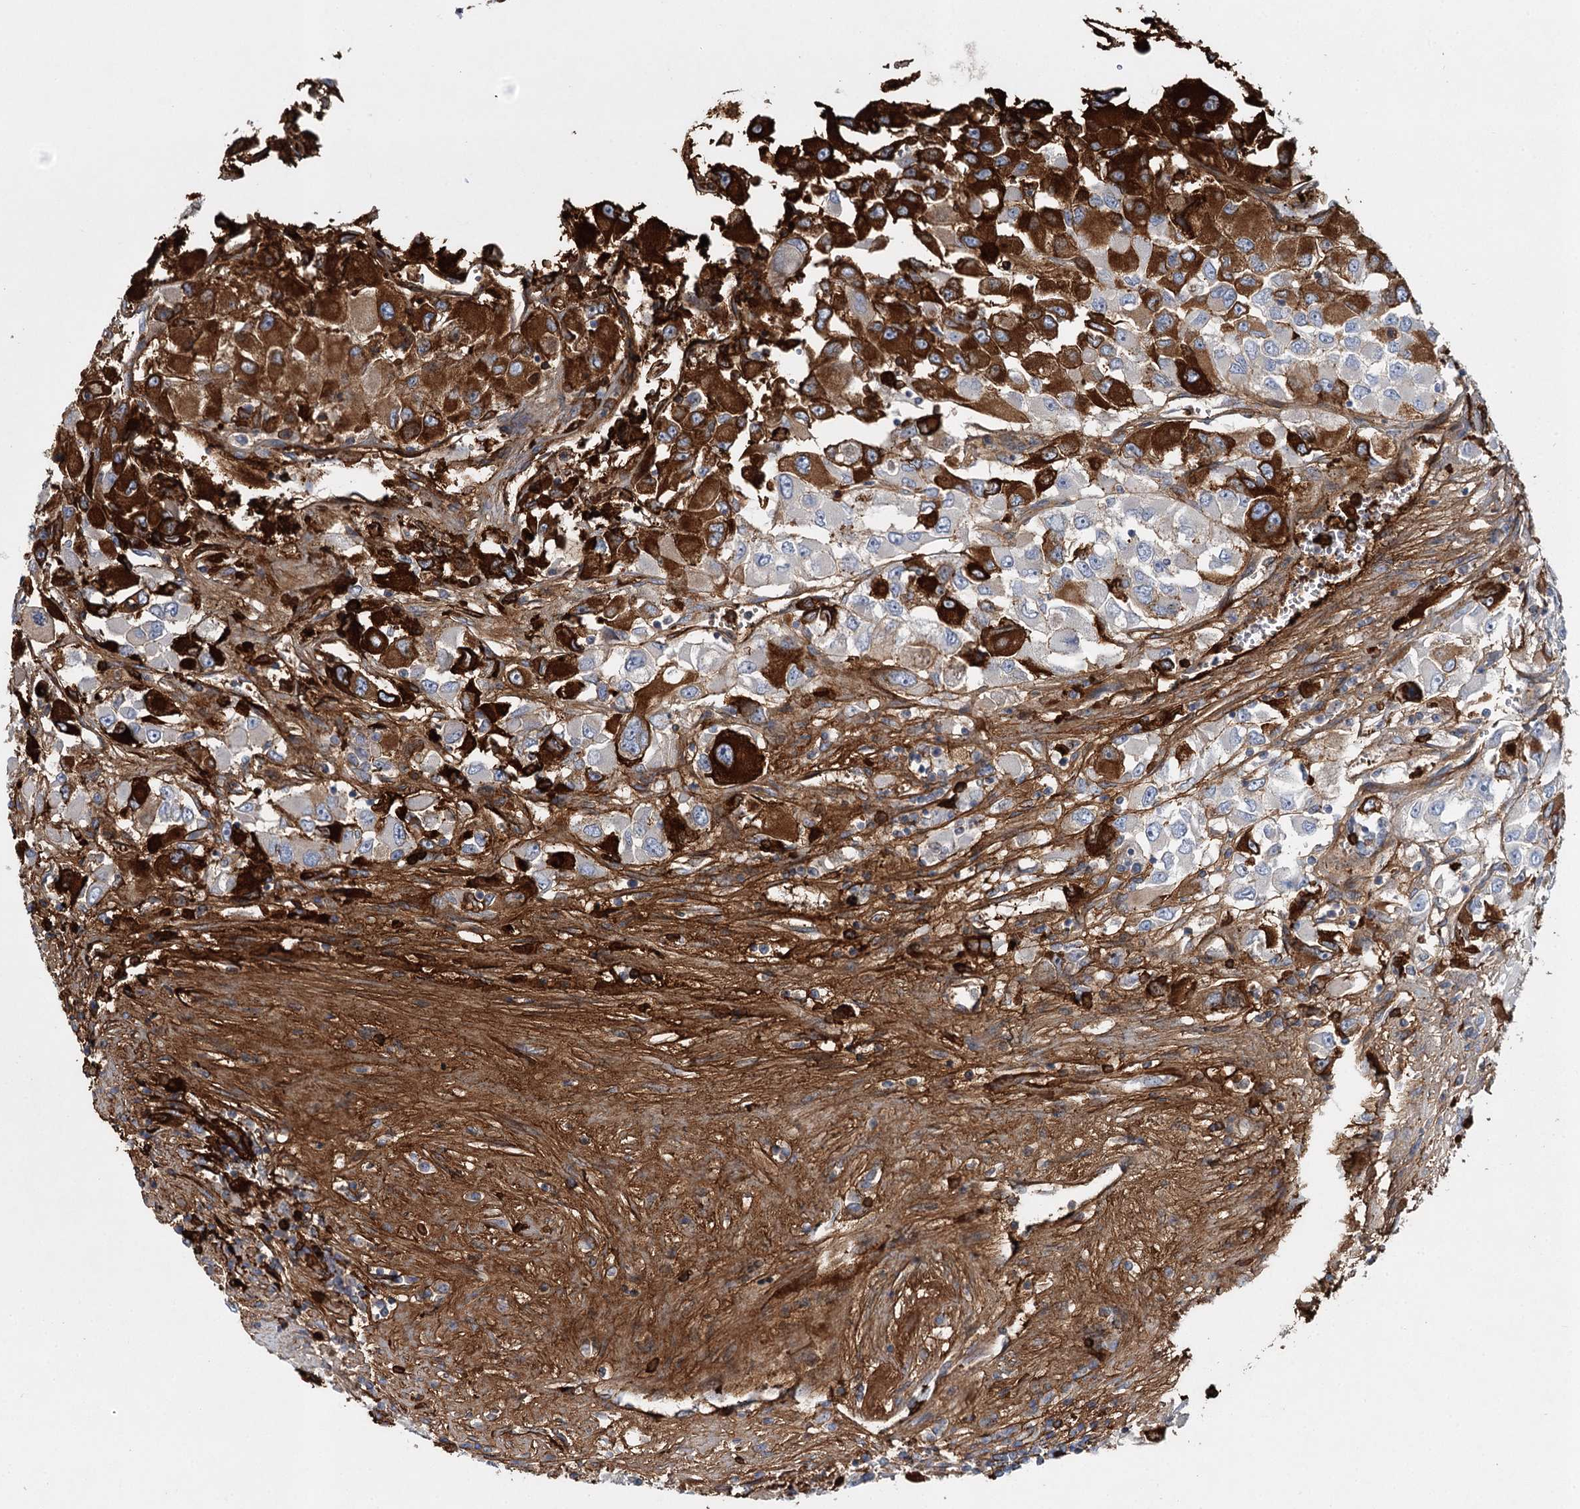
{"staining": {"intensity": "strong", "quantity": "<25%", "location": "cytoplasmic/membranous"}, "tissue": "renal cancer", "cell_type": "Tumor cells", "image_type": "cancer", "snomed": [{"axis": "morphology", "description": "Adenocarcinoma, NOS"}, {"axis": "topography", "description": "Kidney"}], "caption": "The immunohistochemical stain labels strong cytoplasmic/membranous expression in tumor cells of renal cancer tissue.", "gene": "ALKBH8", "patient": {"sex": "female", "age": 52}}